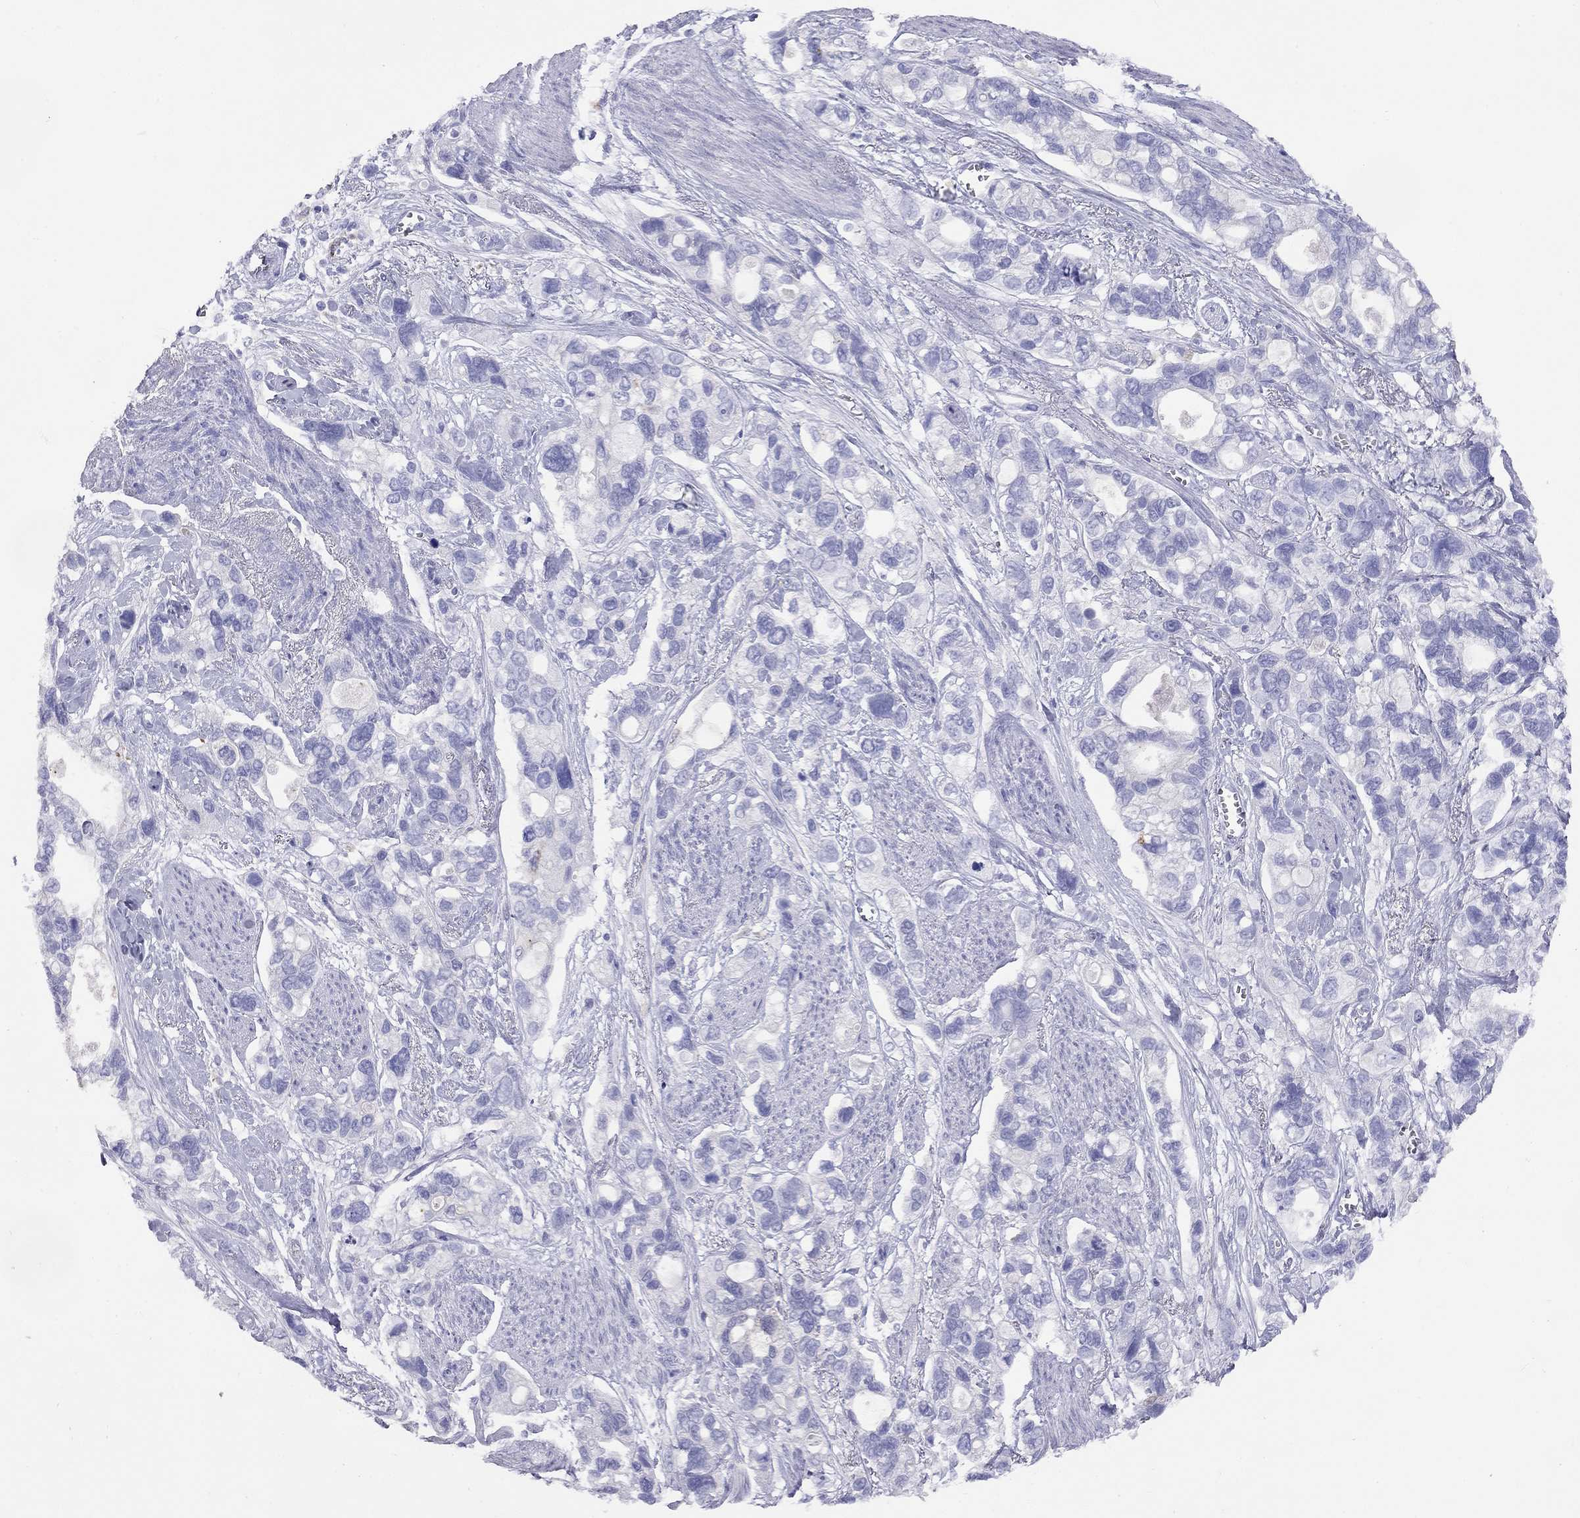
{"staining": {"intensity": "negative", "quantity": "none", "location": "none"}, "tissue": "stomach cancer", "cell_type": "Tumor cells", "image_type": "cancer", "snomed": [{"axis": "morphology", "description": "Adenocarcinoma, NOS"}, {"axis": "topography", "description": "Stomach, upper"}], "caption": "This micrograph is of stomach adenocarcinoma stained with IHC to label a protein in brown with the nuclei are counter-stained blue. There is no staining in tumor cells.", "gene": "HLA-DQB2", "patient": {"sex": "female", "age": 81}}